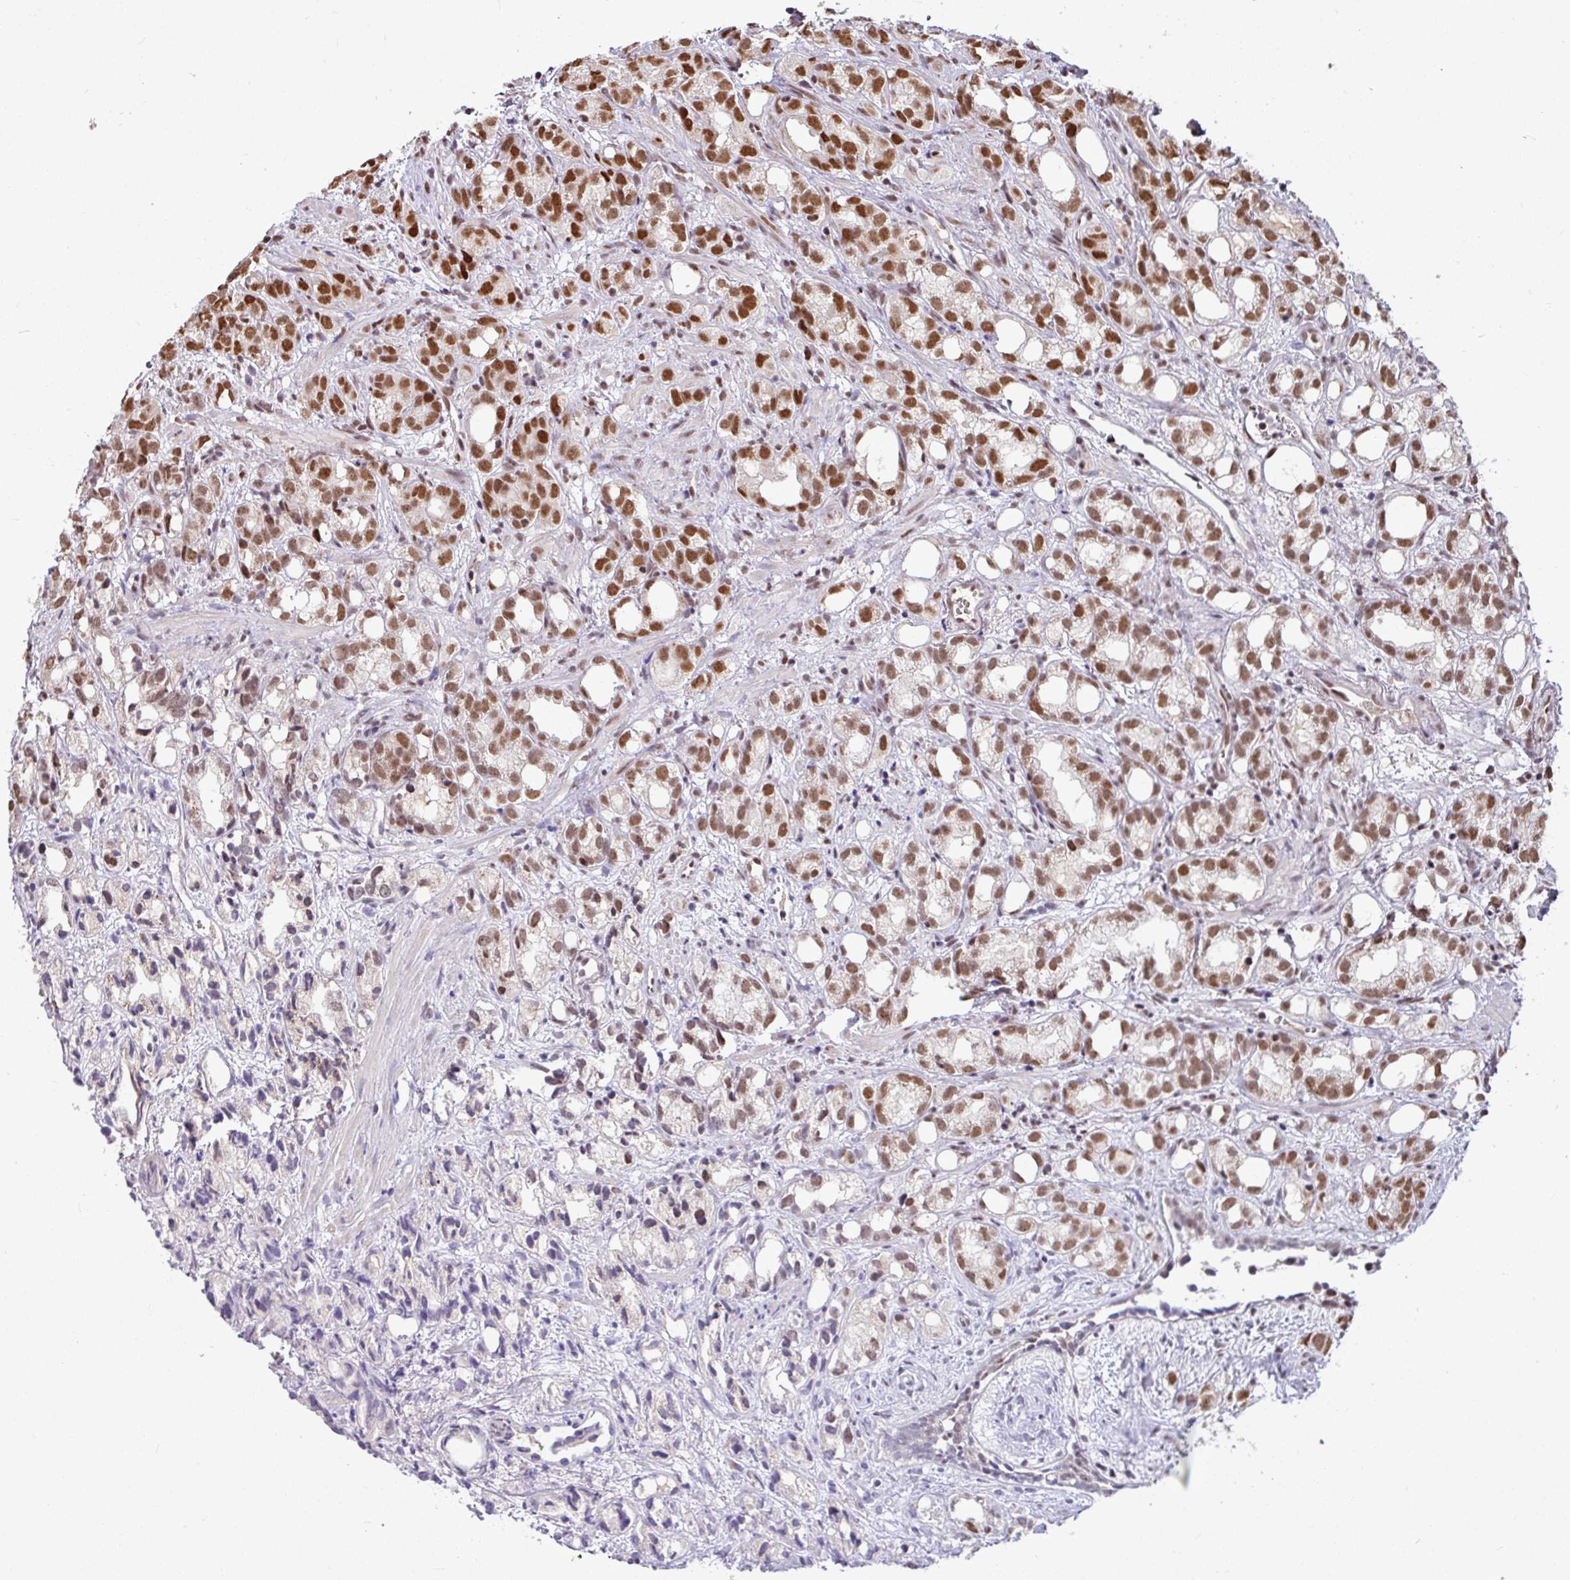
{"staining": {"intensity": "strong", "quantity": ">75%", "location": "nuclear"}, "tissue": "prostate cancer", "cell_type": "Tumor cells", "image_type": "cancer", "snomed": [{"axis": "morphology", "description": "Adenocarcinoma, High grade"}, {"axis": "topography", "description": "Prostate"}], "caption": "Strong nuclear positivity is appreciated in about >75% of tumor cells in prostate adenocarcinoma (high-grade).", "gene": "TDG", "patient": {"sex": "male", "age": 82}}